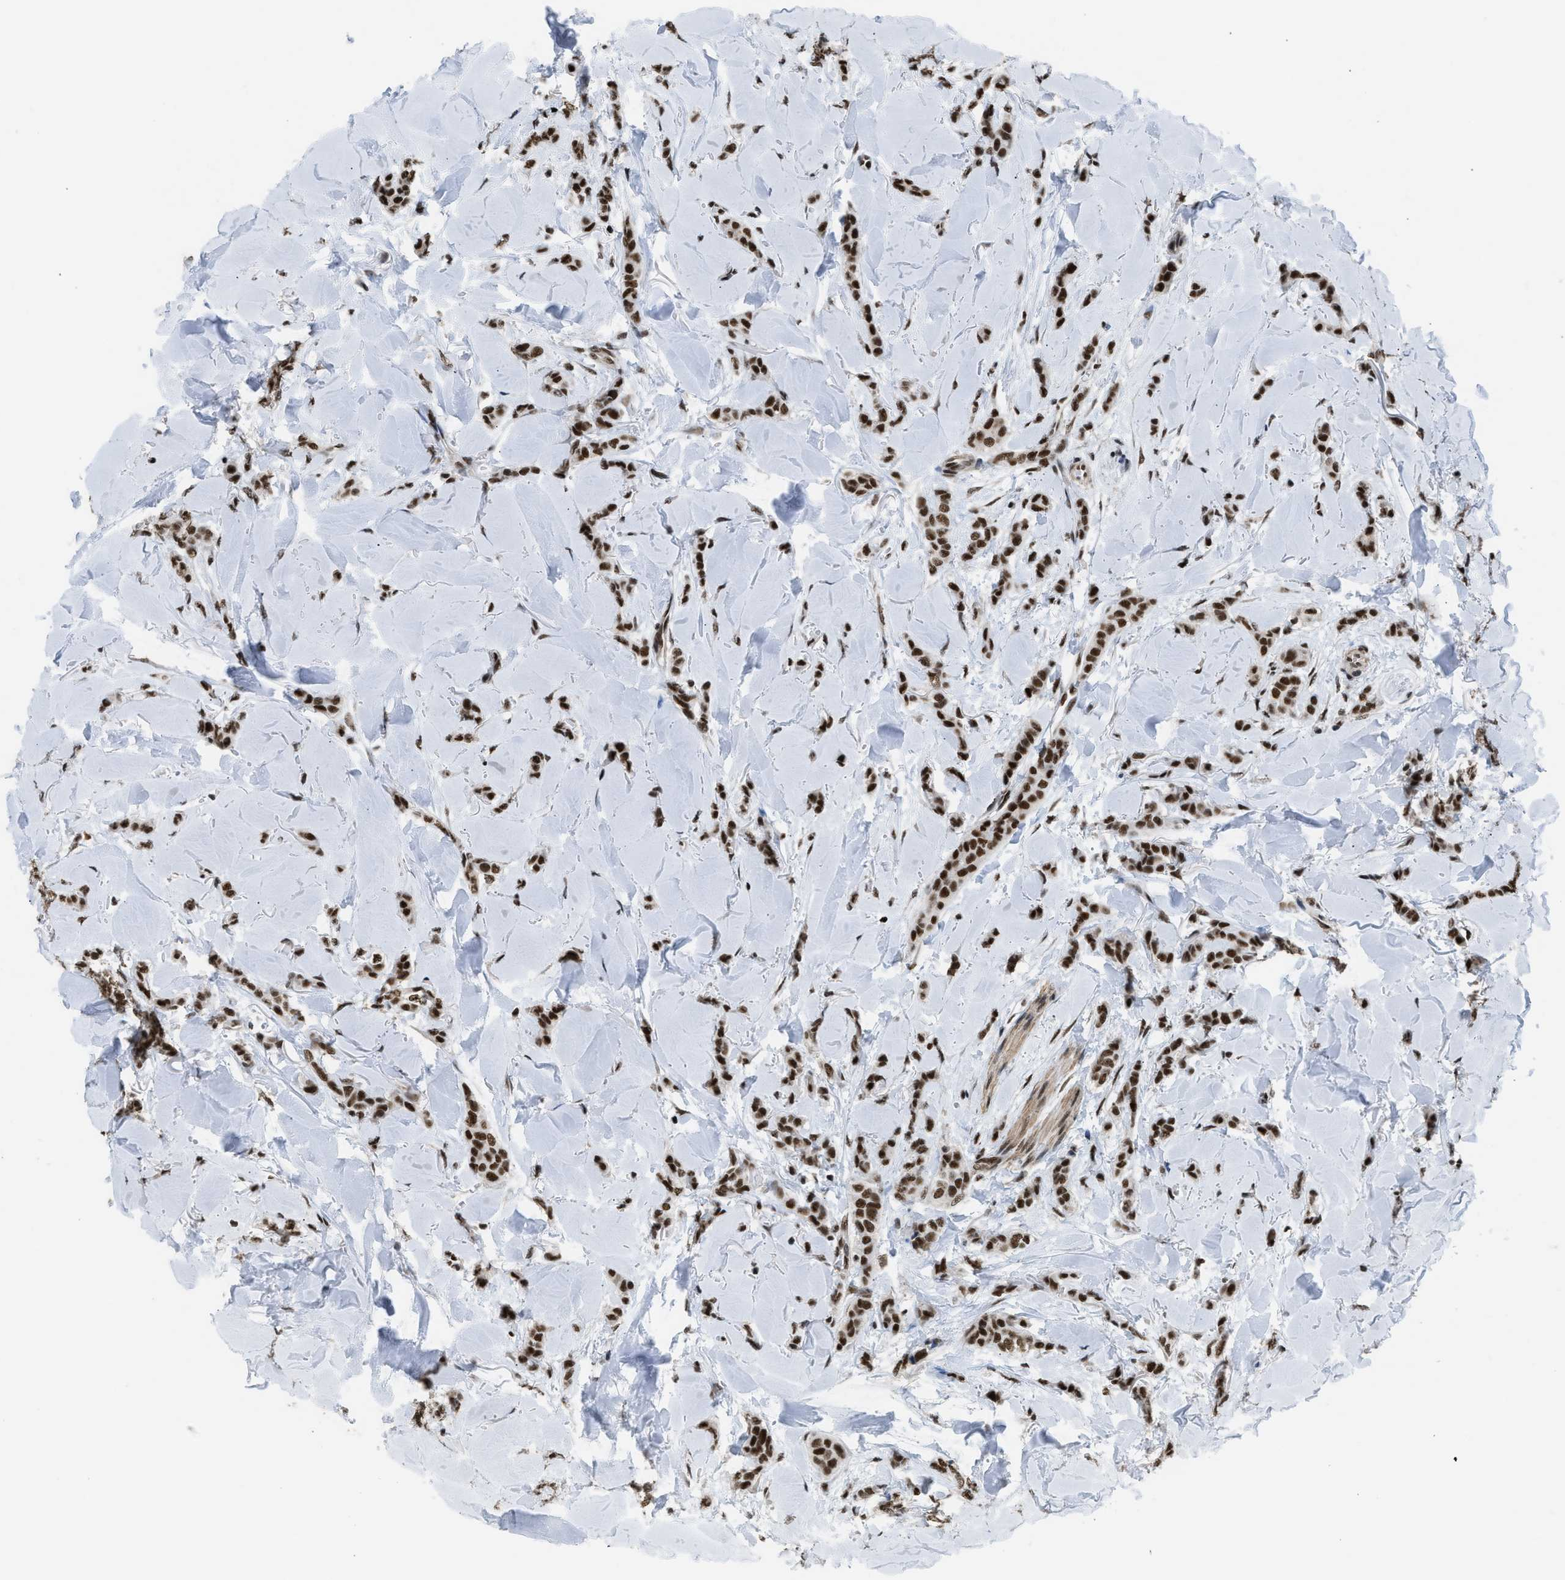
{"staining": {"intensity": "strong", "quantity": ">75%", "location": "nuclear"}, "tissue": "breast cancer", "cell_type": "Tumor cells", "image_type": "cancer", "snomed": [{"axis": "morphology", "description": "Lobular carcinoma"}, {"axis": "topography", "description": "Skin"}, {"axis": "topography", "description": "Breast"}], "caption": "IHC of breast lobular carcinoma demonstrates high levels of strong nuclear positivity in approximately >75% of tumor cells.", "gene": "SCAF4", "patient": {"sex": "female", "age": 46}}